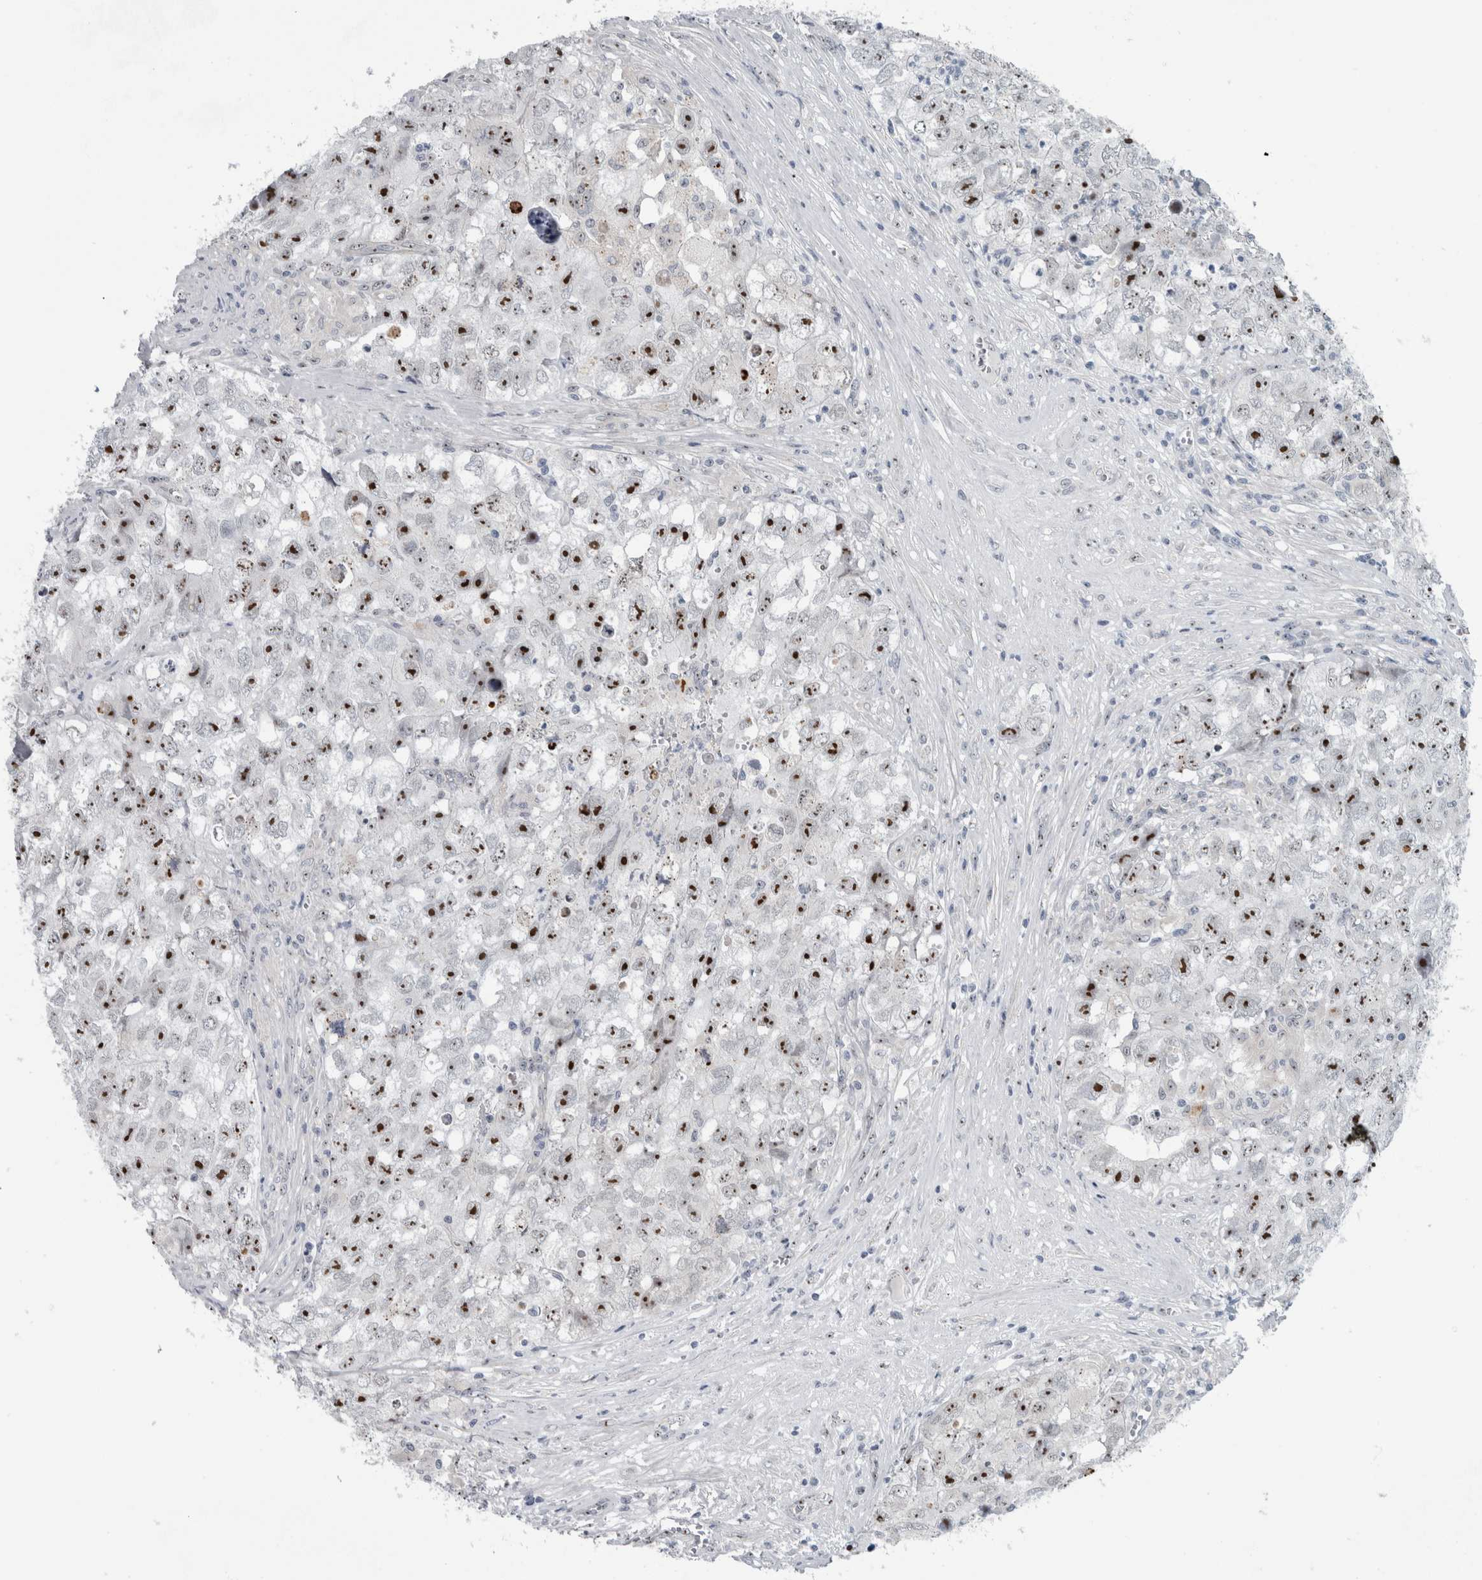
{"staining": {"intensity": "strong", "quantity": "25%-75%", "location": "nuclear"}, "tissue": "testis cancer", "cell_type": "Tumor cells", "image_type": "cancer", "snomed": [{"axis": "morphology", "description": "Seminoma, NOS"}, {"axis": "morphology", "description": "Carcinoma, Embryonal, NOS"}, {"axis": "topography", "description": "Testis"}], "caption": "Testis seminoma stained with IHC exhibits strong nuclear expression in about 25%-75% of tumor cells. The staining was performed using DAB (3,3'-diaminobenzidine) to visualize the protein expression in brown, while the nuclei were stained in blue with hematoxylin (Magnification: 20x).", "gene": "UTP6", "patient": {"sex": "male", "age": 43}}